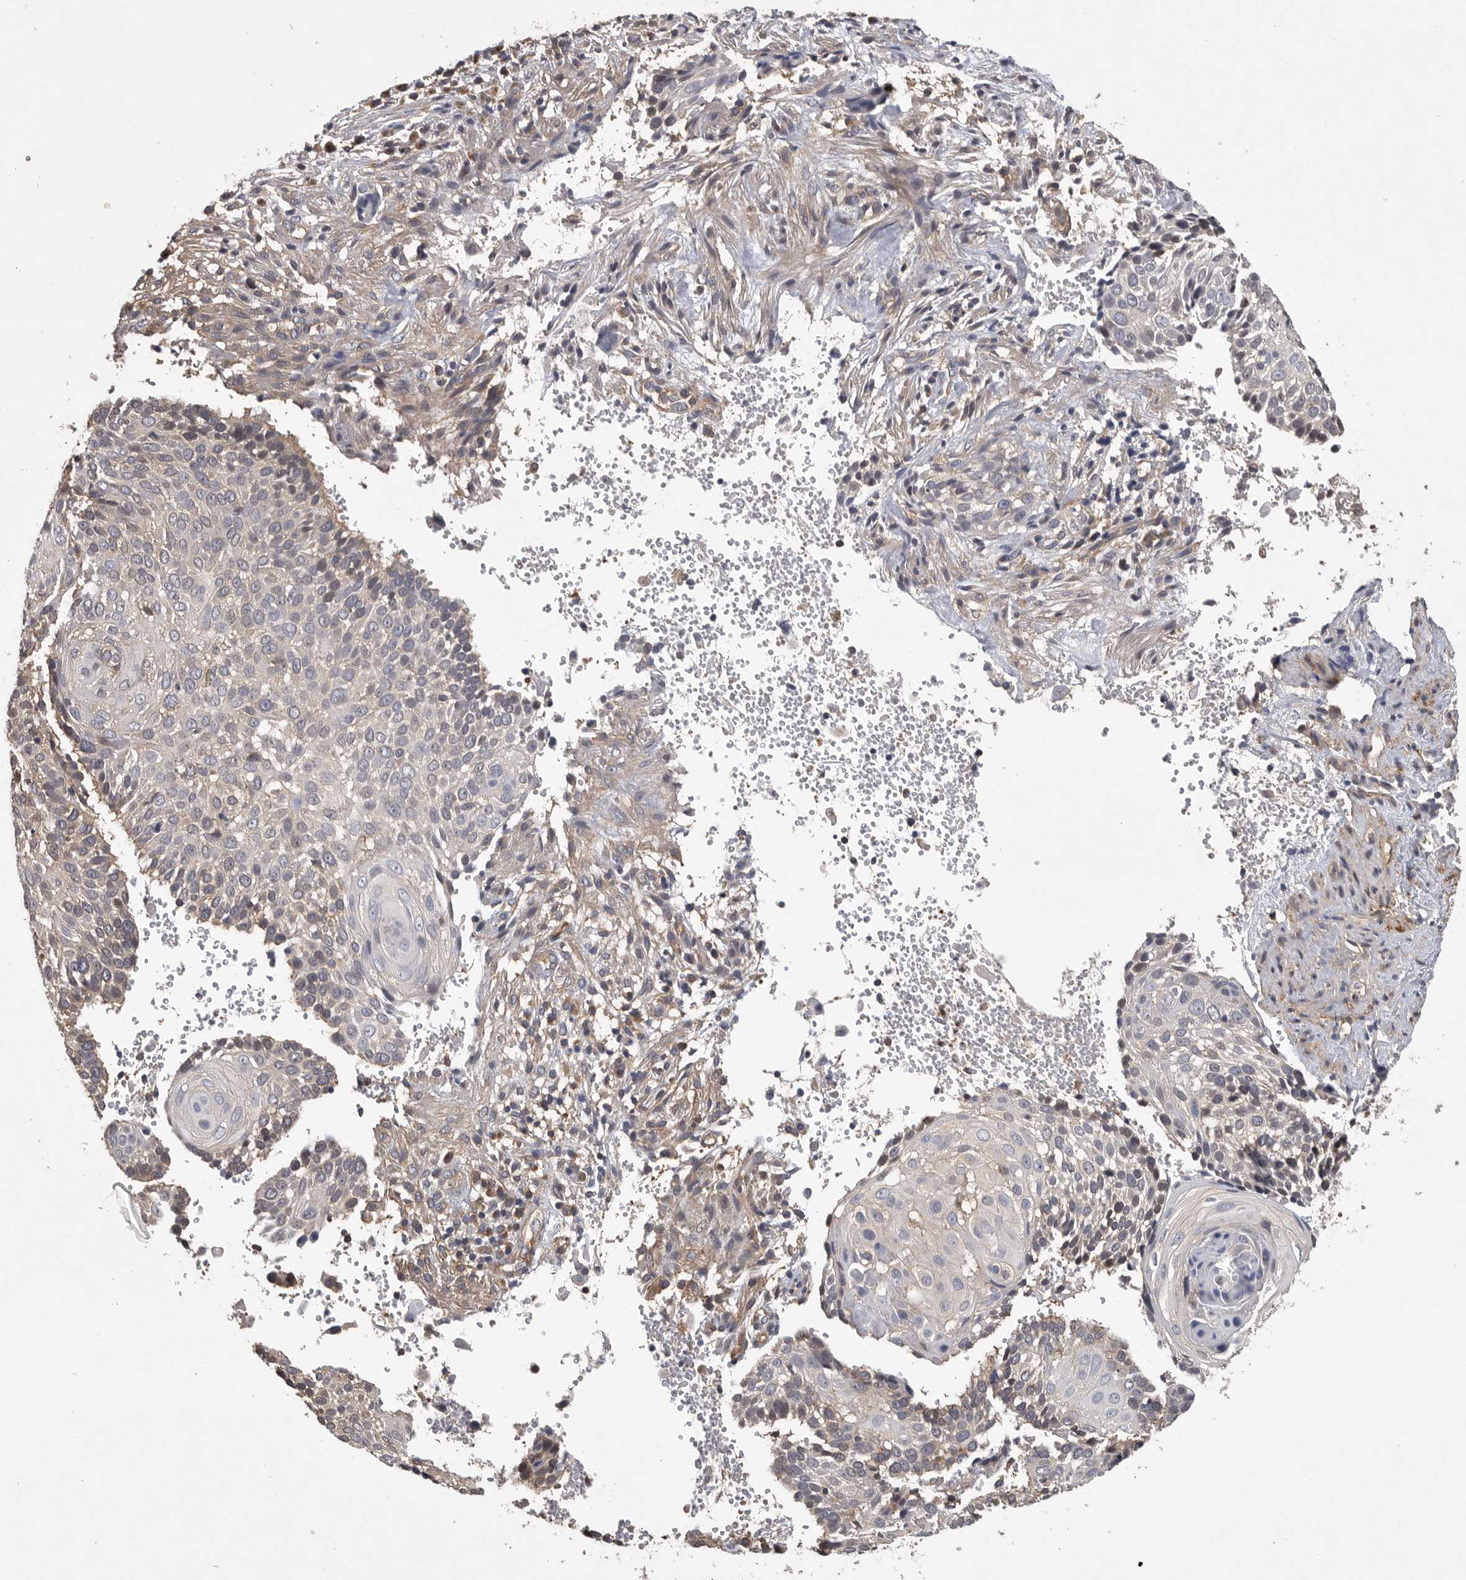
{"staining": {"intensity": "negative", "quantity": "none", "location": "none"}, "tissue": "cervical cancer", "cell_type": "Tumor cells", "image_type": "cancer", "snomed": [{"axis": "morphology", "description": "Squamous cell carcinoma, NOS"}, {"axis": "topography", "description": "Cervix"}], "caption": "Tumor cells are negative for protein expression in human squamous cell carcinoma (cervical).", "gene": "OXR1", "patient": {"sex": "female", "age": 74}}